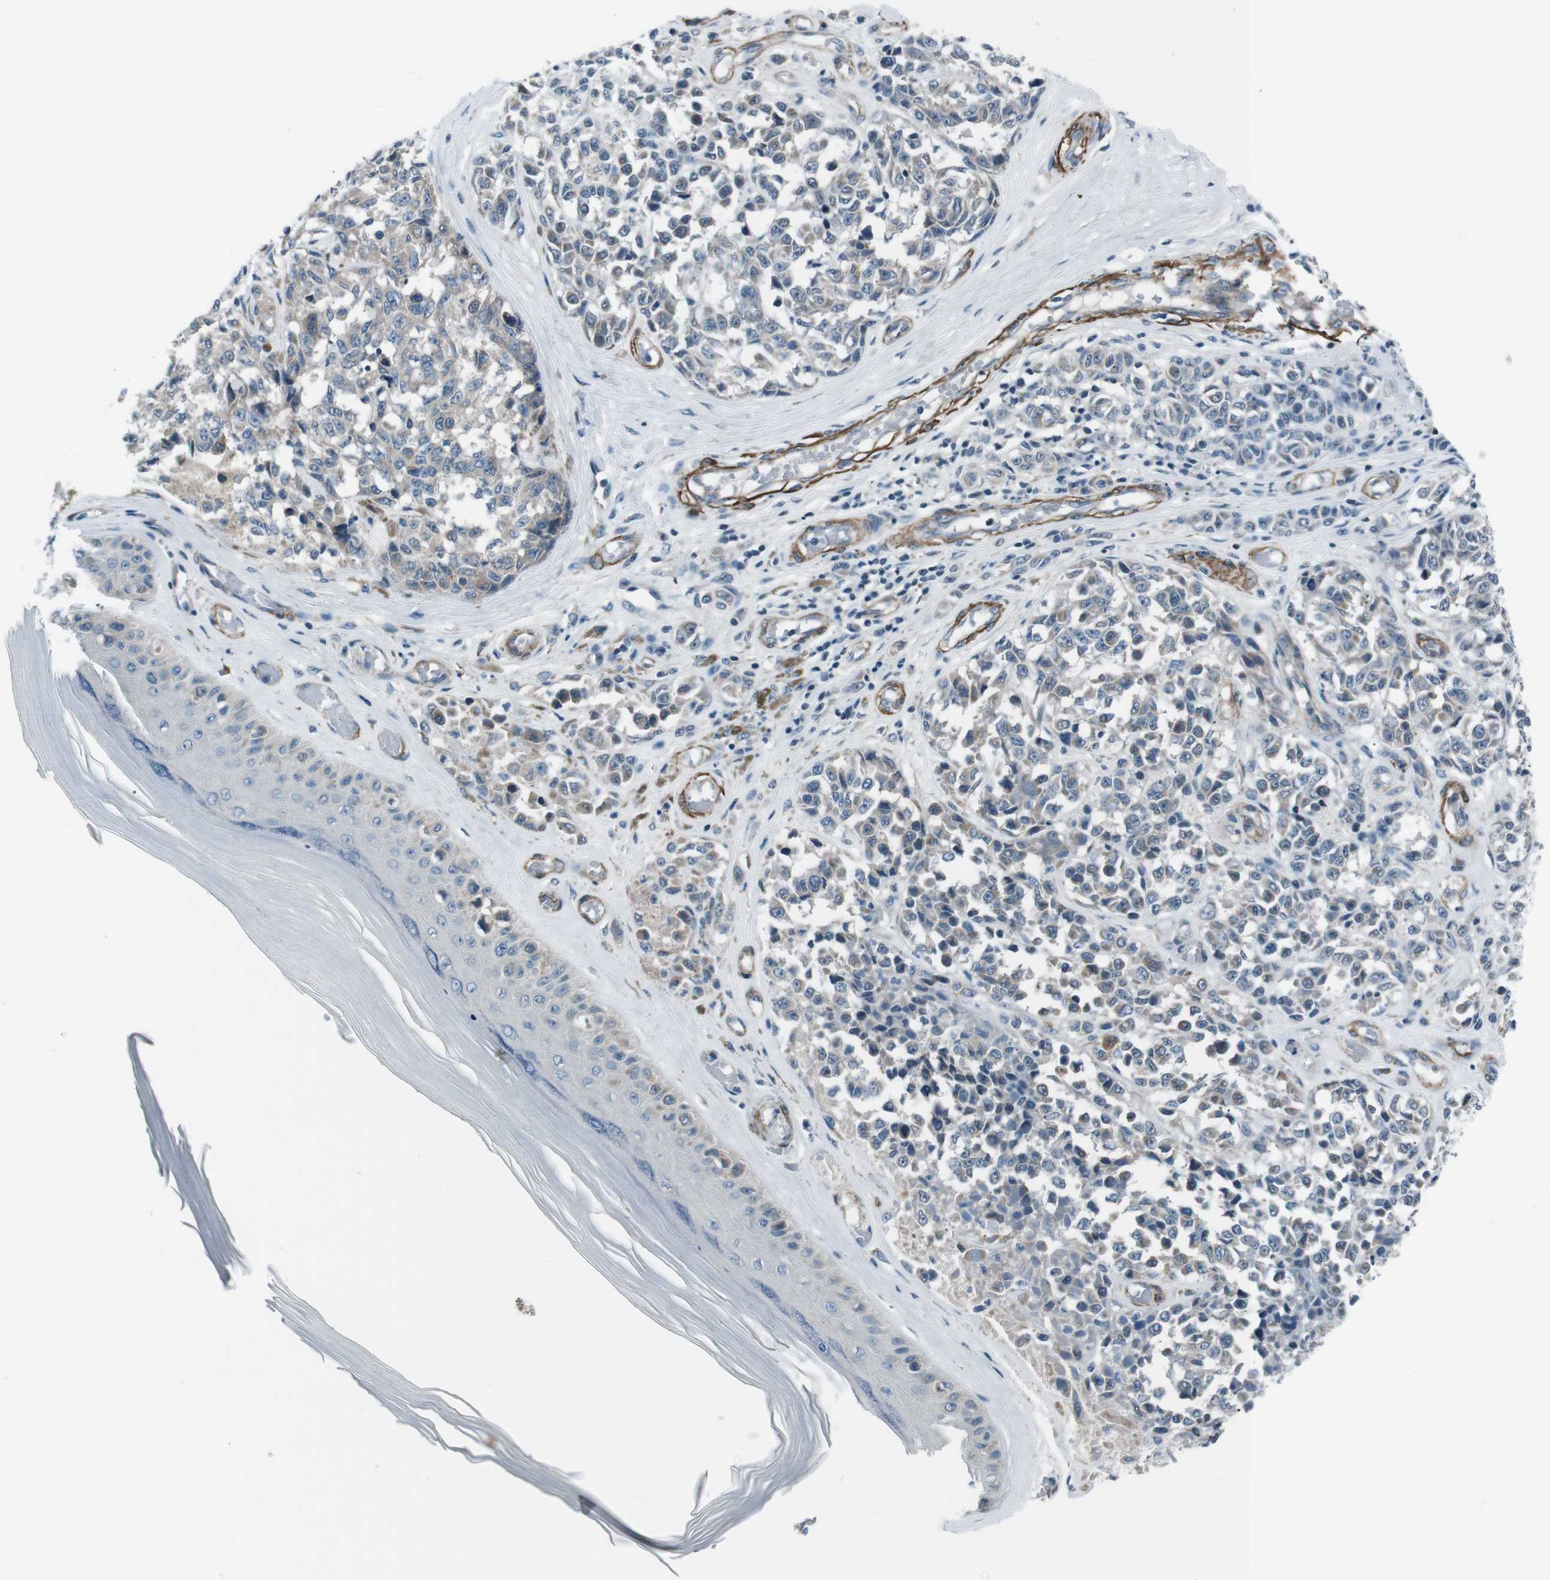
{"staining": {"intensity": "negative", "quantity": "none", "location": "none"}, "tissue": "melanoma", "cell_type": "Tumor cells", "image_type": "cancer", "snomed": [{"axis": "morphology", "description": "Malignant melanoma, NOS"}, {"axis": "topography", "description": "Skin"}], "caption": "The micrograph reveals no staining of tumor cells in malignant melanoma.", "gene": "PDLIM5", "patient": {"sex": "female", "age": 64}}